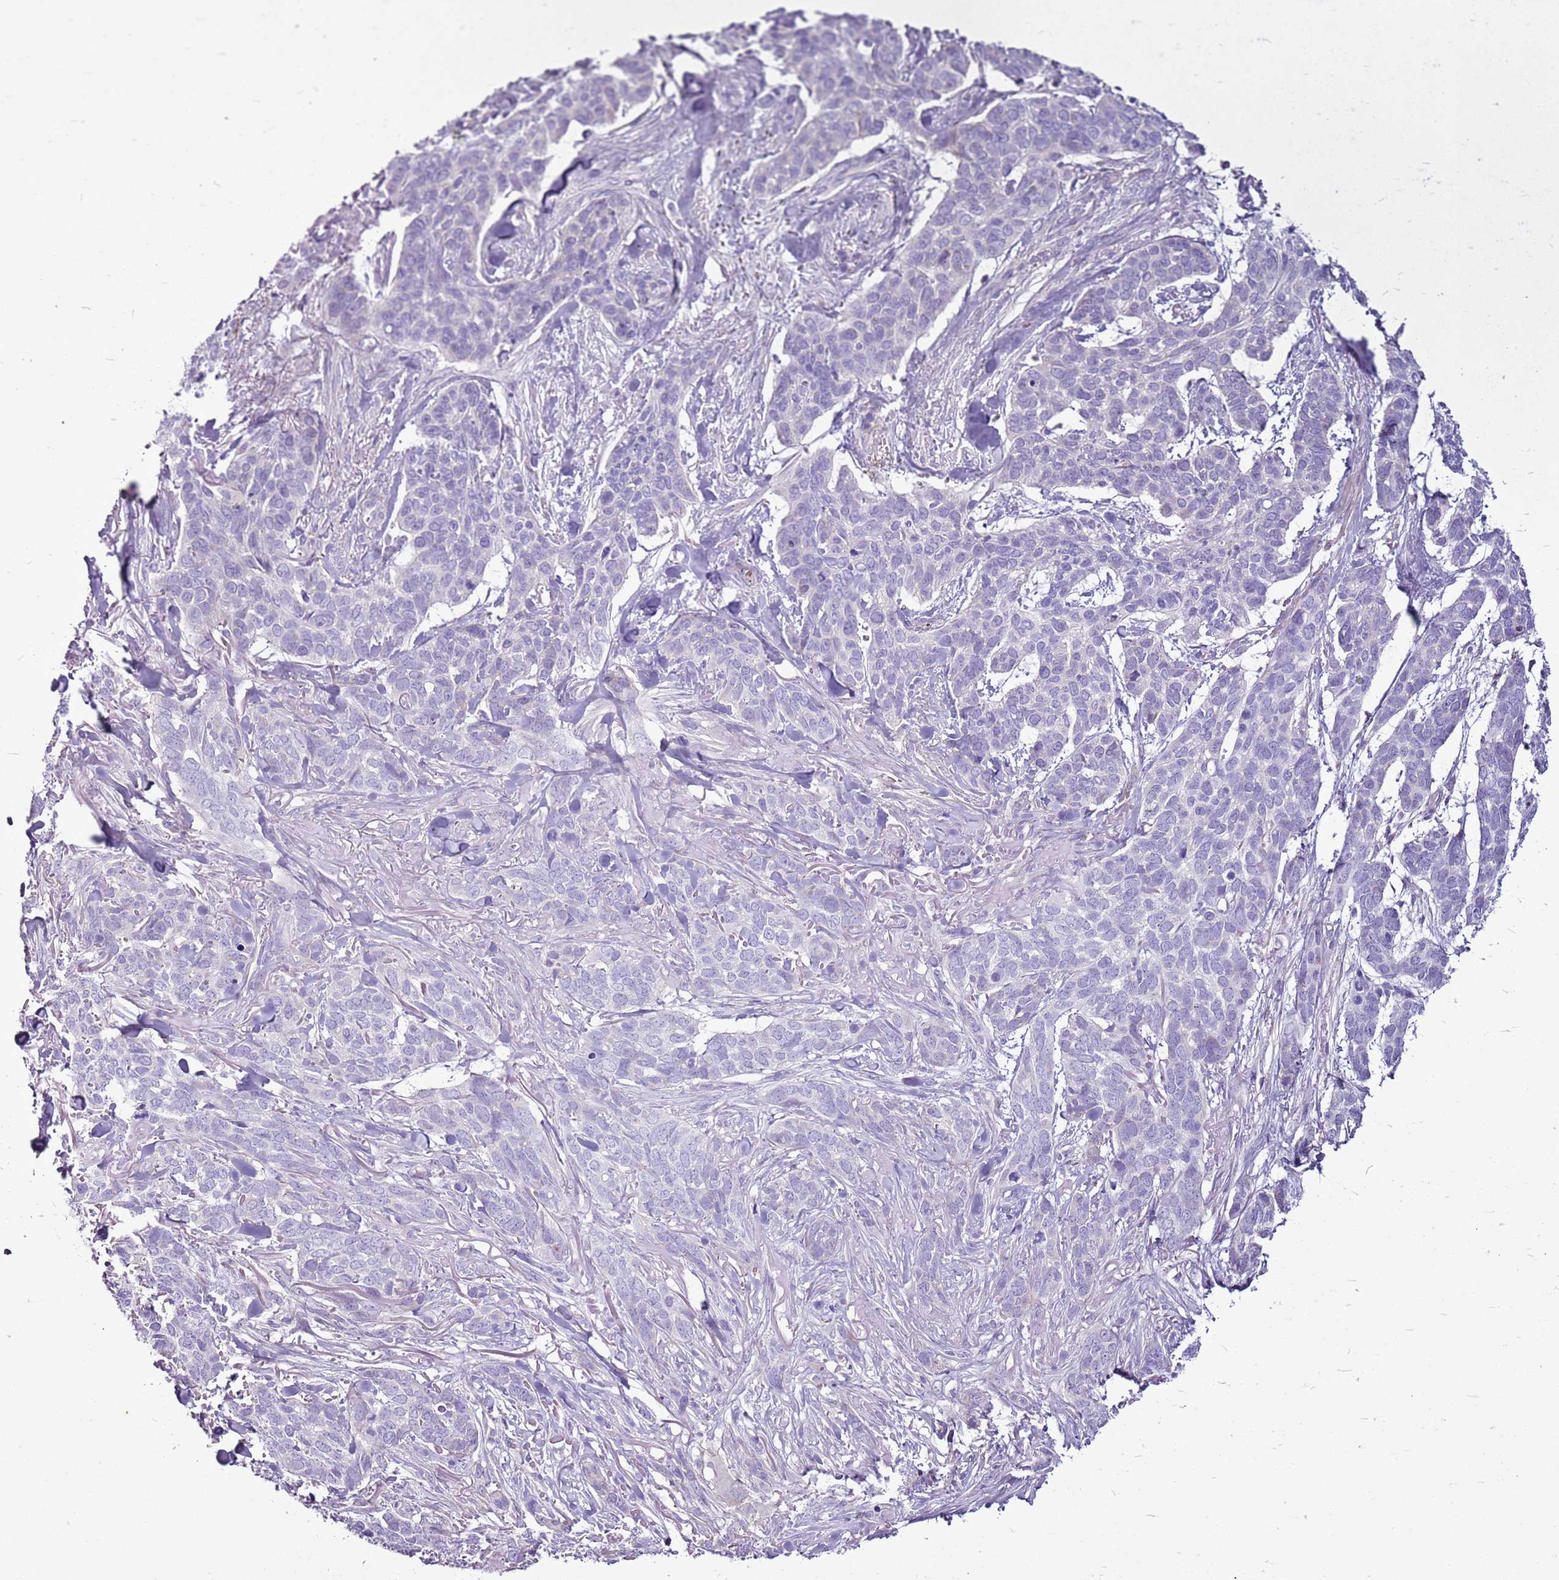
{"staining": {"intensity": "negative", "quantity": "none", "location": "none"}, "tissue": "skin cancer", "cell_type": "Tumor cells", "image_type": "cancer", "snomed": [{"axis": "morphology", "description": "Basal cell carcinoma"}, {"axis": "topography", "description": "Skin"}], "caption": "High power microscopy image of an immunohistochemistry (IHC) histopathology image of skin cancer (basal cell carcinoma), revealing no significant positivity in tumor cells.", "gene": "CHAC2", "patient": {"sex": "male", "age": 86}}